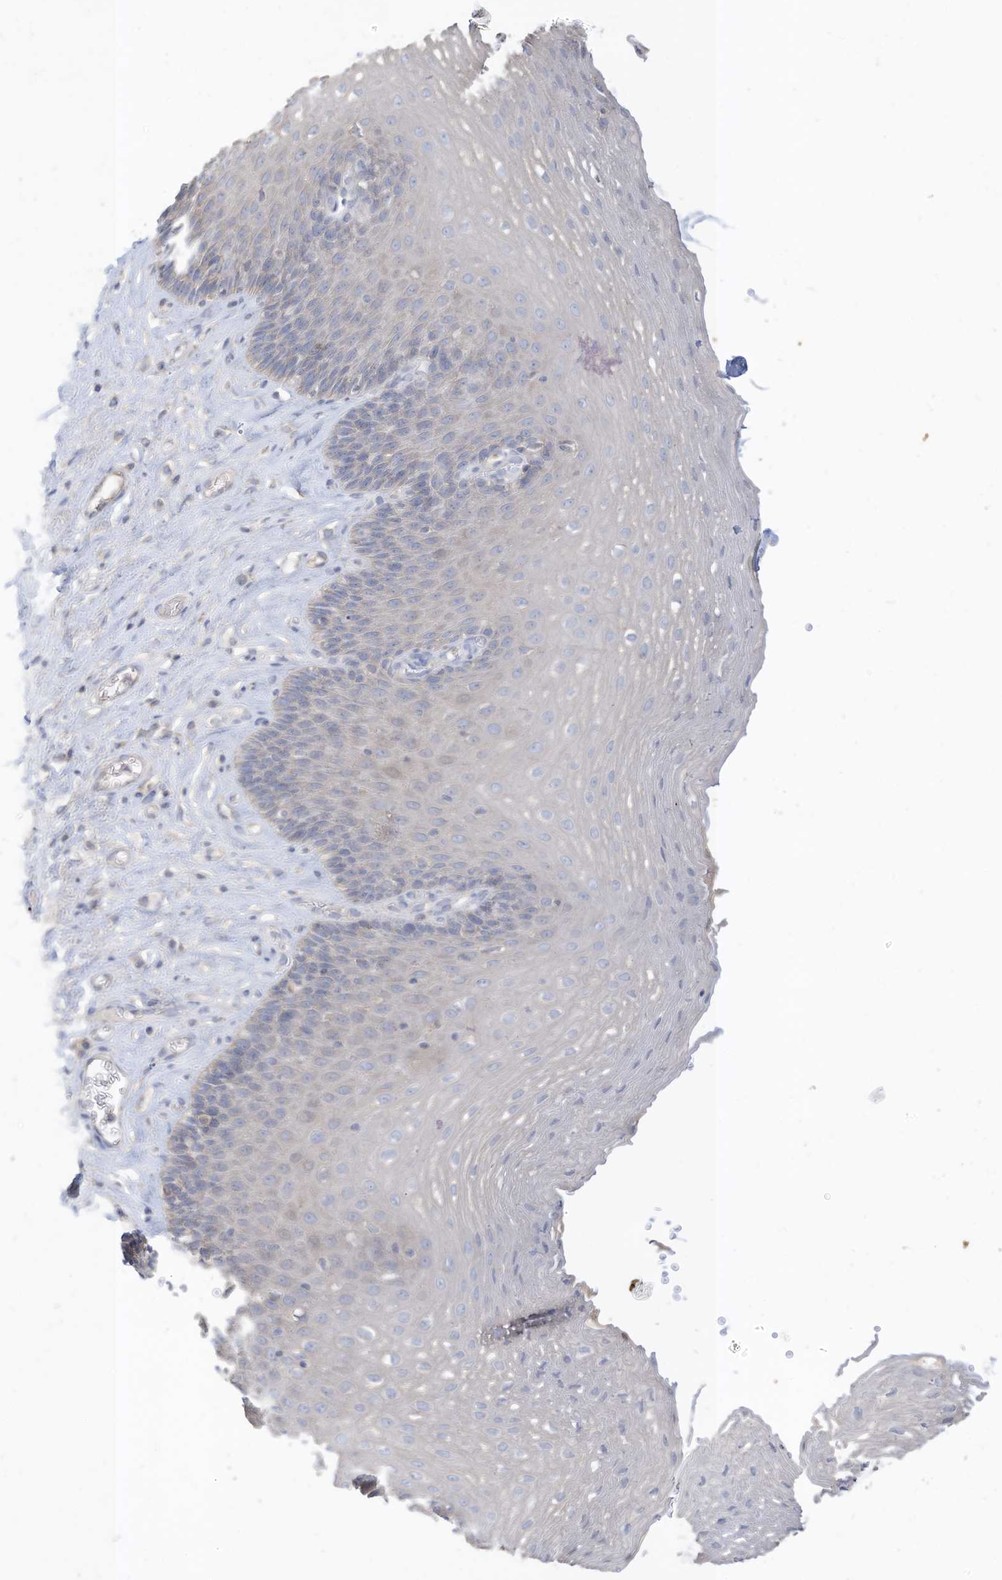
{"staining": {"intensity": "negative", "quantity": "none", "location": "none"}, "tissue": "esophagus", "cell_type": "Squamous epithelial cells", "image_type": "normal", "snomed": [{"axis": "morphology", "description": "Normal tissue, NOS"}, {"axis": "topography", "description": "Esophagus"}], "caption": "Image shows no significant protein expression in squamous epithelial cells of unremarkable esophagus.", "gene": "RASA2", "patient": {"sex": "female", "age": 66}}